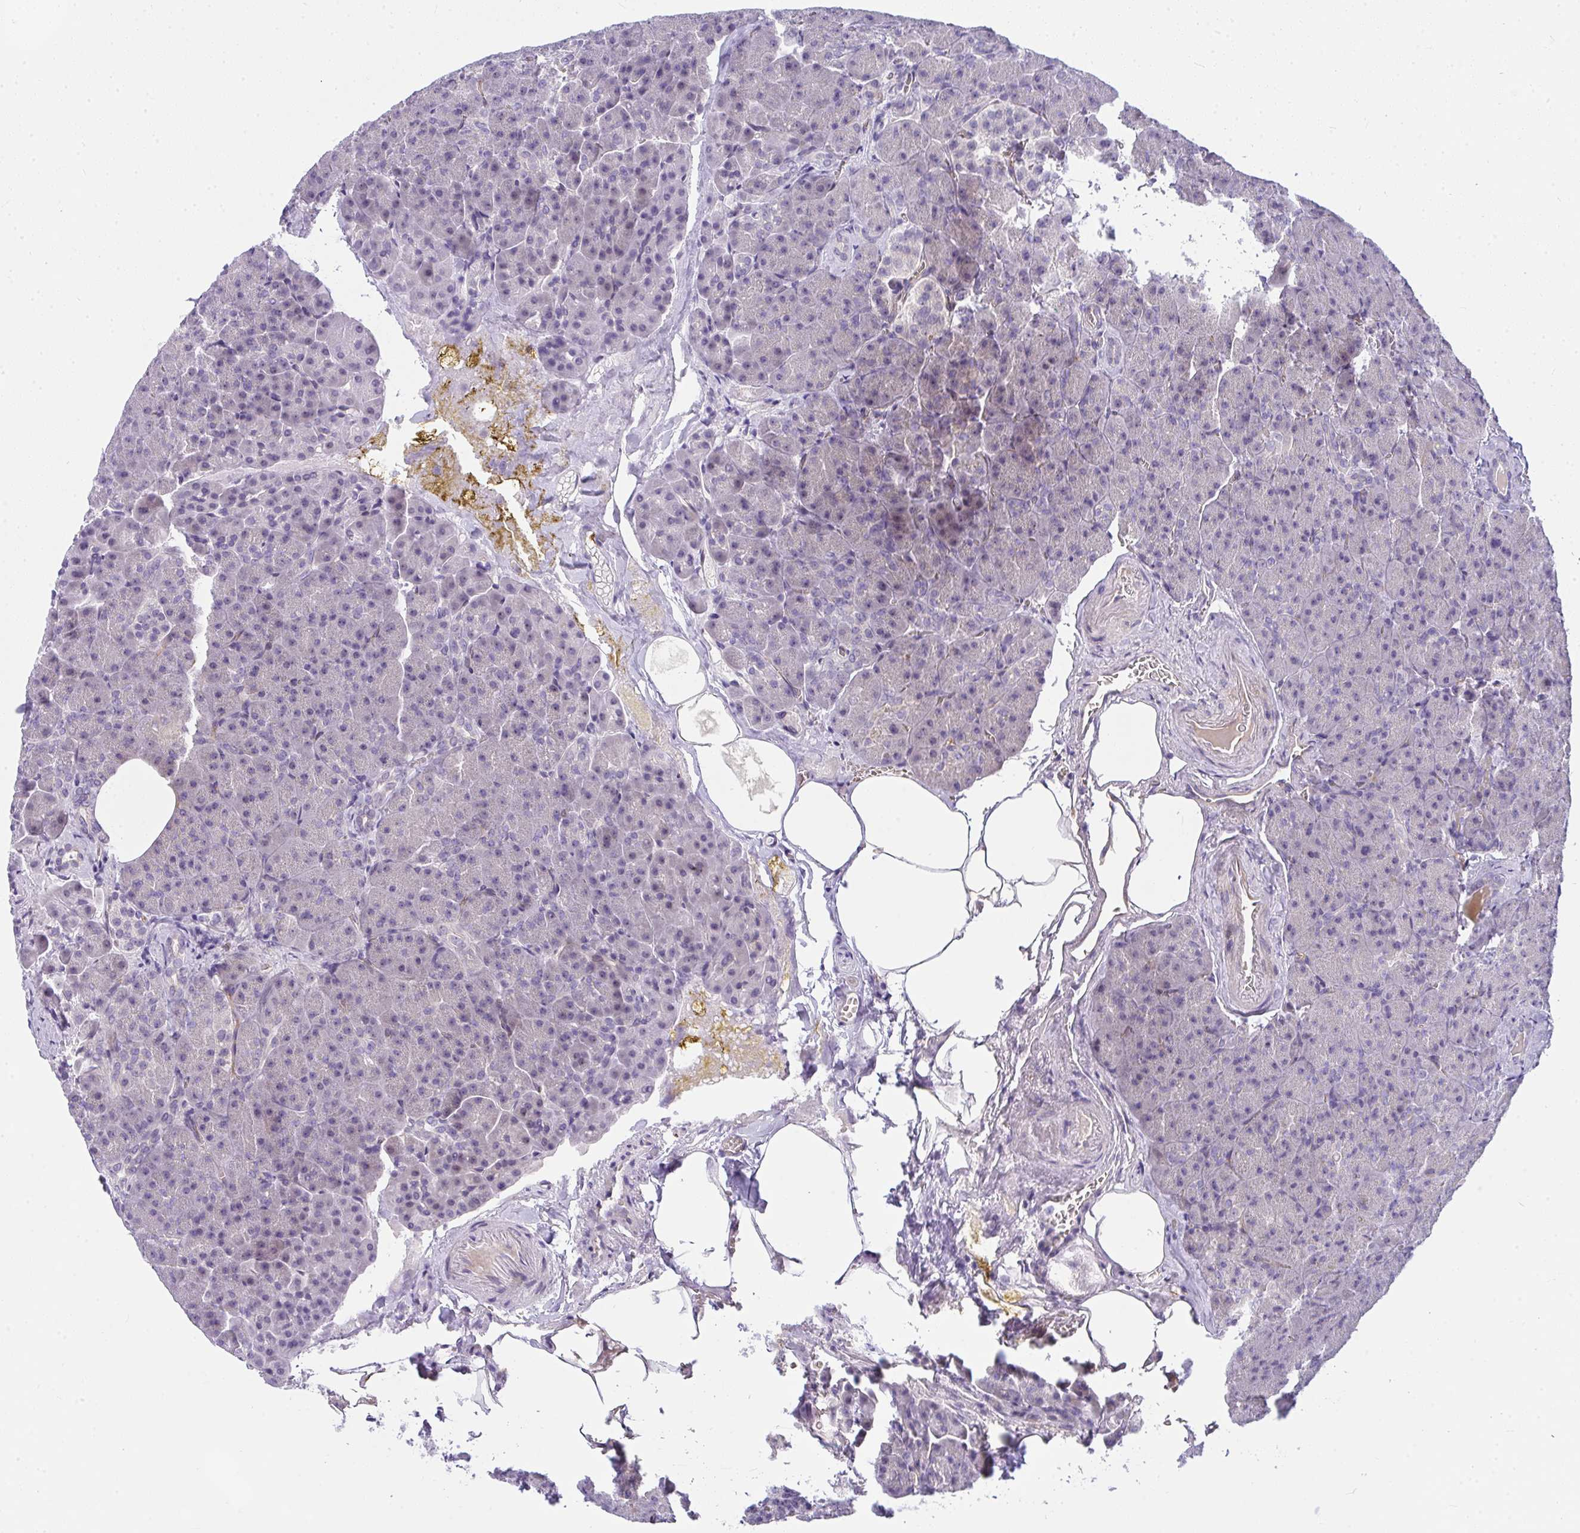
{"staining": {"intensity": "weak", "quantity": "25%-75%", "location": "nuclear"}, "tissue": "pancreas", "cell_type": "Exocrine glandular cells", "image_type": "normal", "snomed": [{"axis": "morphology", "description": "Normal tissue, NOS"}, {"axis": "topography", "description": "Pancreas"}], "caption": "Exocrine glandular cells display low levels of weak nuclear staining in about 25%-75% of cells in normal pancreas. Using DAB (brown) and hematoxylin (blue) stains, captured at high magnification using brightfield microscopy.", "gene": "NFXL1", "patient": {"sex": "female", "age": 74}}